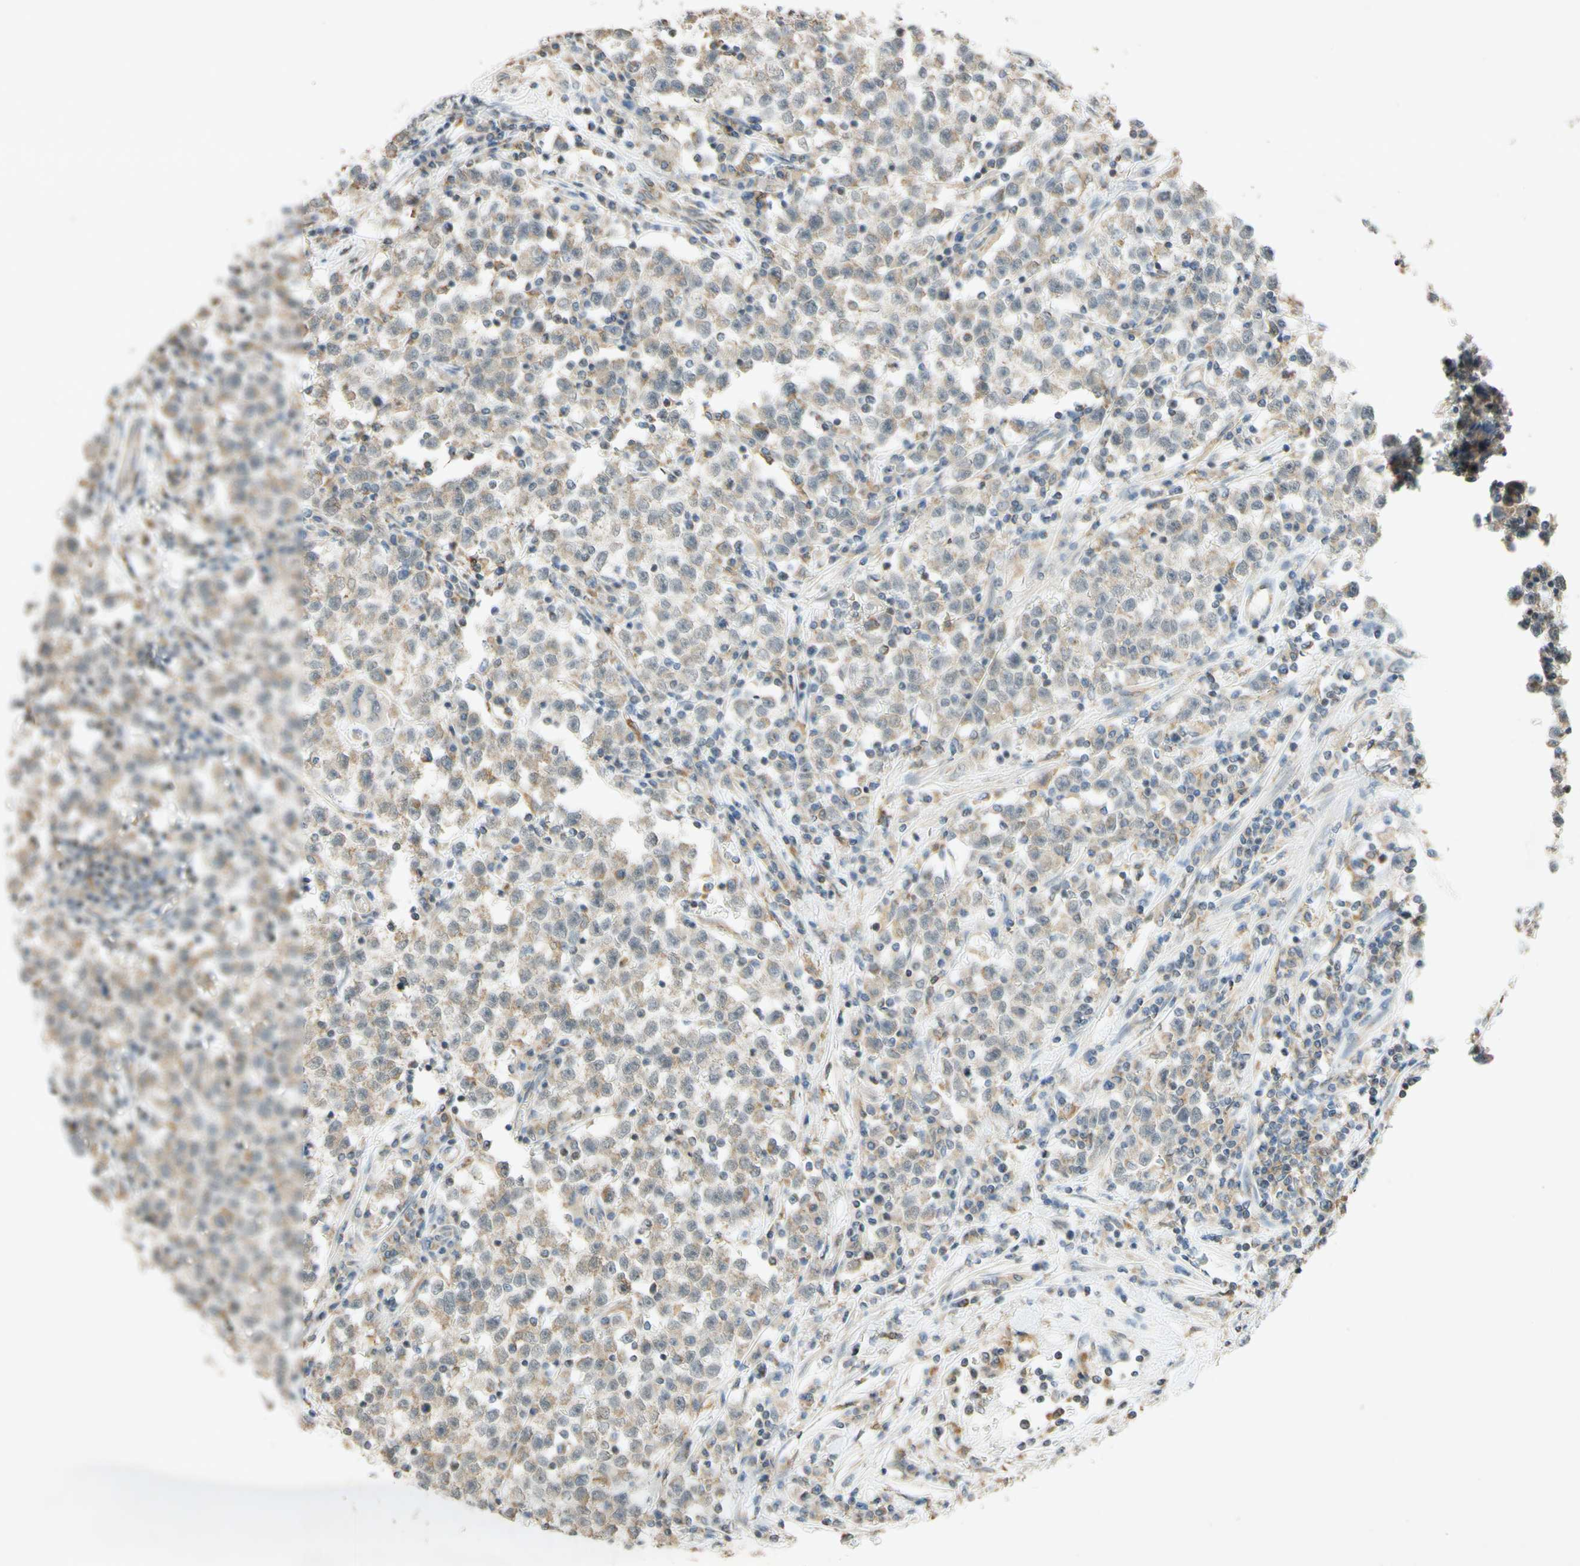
{"staining": {"intensity": "weak", "quantity": ">75%", "location": "cytoplasmic/membranous"}, "tissue": "testis cancer", "cell_type": "Tumor cells", "image_type": "cancer", "snomed": [{"axis": "morphology", "description": "Seminoma, NOS"}, {"axis": "topography", "description": "Testis"}], "caption": "A brown stain highlights weak cytoplasmic/membranous staining of a protein in human testis cancer tumor cells.", "gene": "GATA1", "patient": {"sex": "male", "age": 22}}